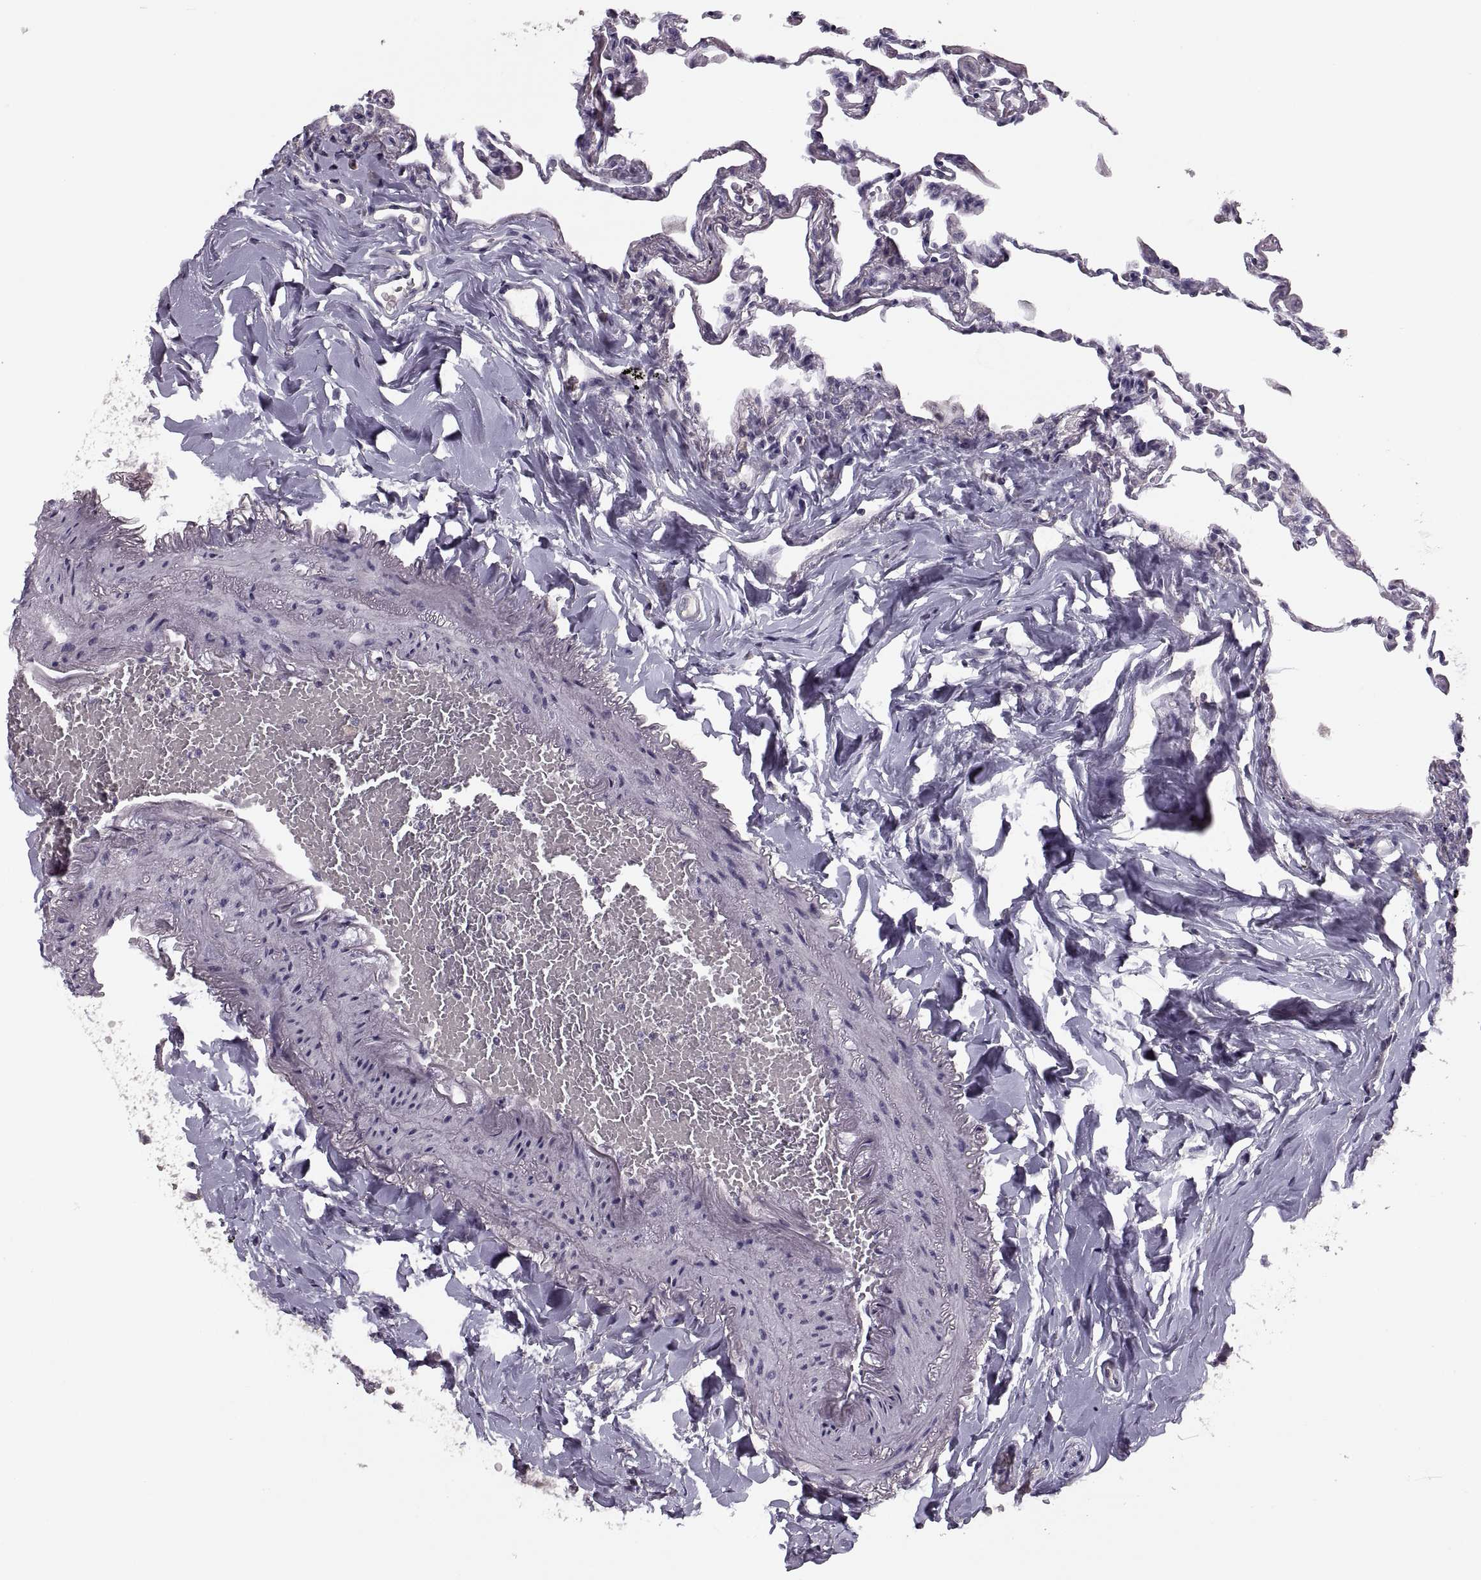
{"staining": {"intensity": "negative", "quantity": "none", "location": "none"}, "tissue": "lung", "cell_type": "Alveolar cells", "image_type": "normal", "snomed": [{"axis": "morphology", "description": "Normal tissue, NOS"}, {"axis": "topography", "description": "Lung"}], "caption": "DAB (3,3'-diaminobenzidine) immunohistochemical staining of normal human lung displays no significant expression in alveolar cells.", "gene": "CACNA1F", "patient": {"sex": "female", "age": 57}}